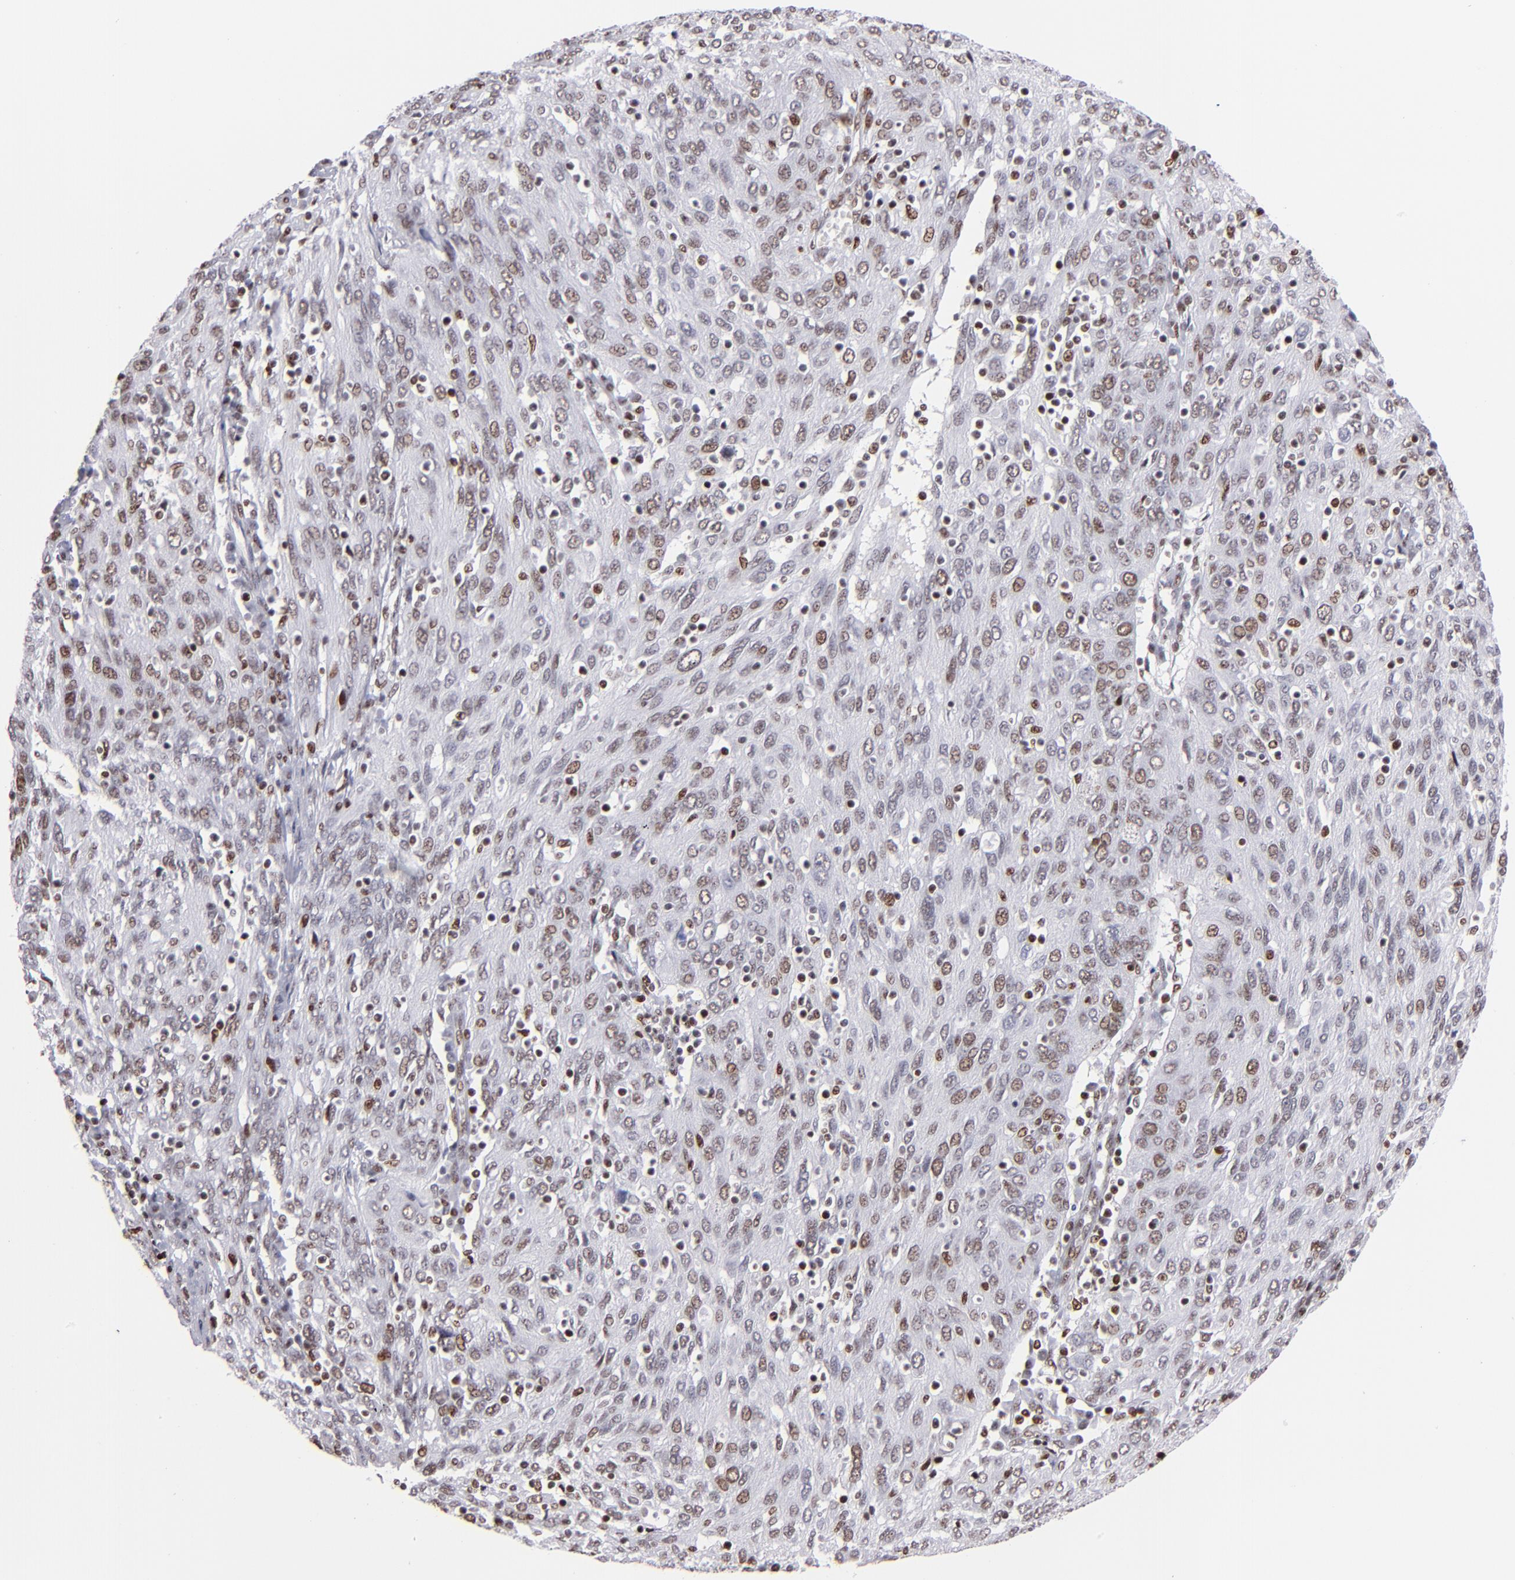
{"staining": {"intensity": "moderate", "quantity": "25%-75%", "location": "nuclear"}, "tissue": "ovarian cancer", "cell_type": "Tumor cells", "image_type": "cancer", "snomed": [{"axis": "morphology", "description": "Carcinoma, endometroid"}, {"axis": "topography", "description": "Ovary"}], "caption": "Immunohistochemistry (IHC) of human ovarian endometroid carcinoma exhibits medium levels of moderate nuclear positivity in about 25%-75% of tumor cells.", "gene": "POLA1", "patient": {"sex": "female", "age": 50}}